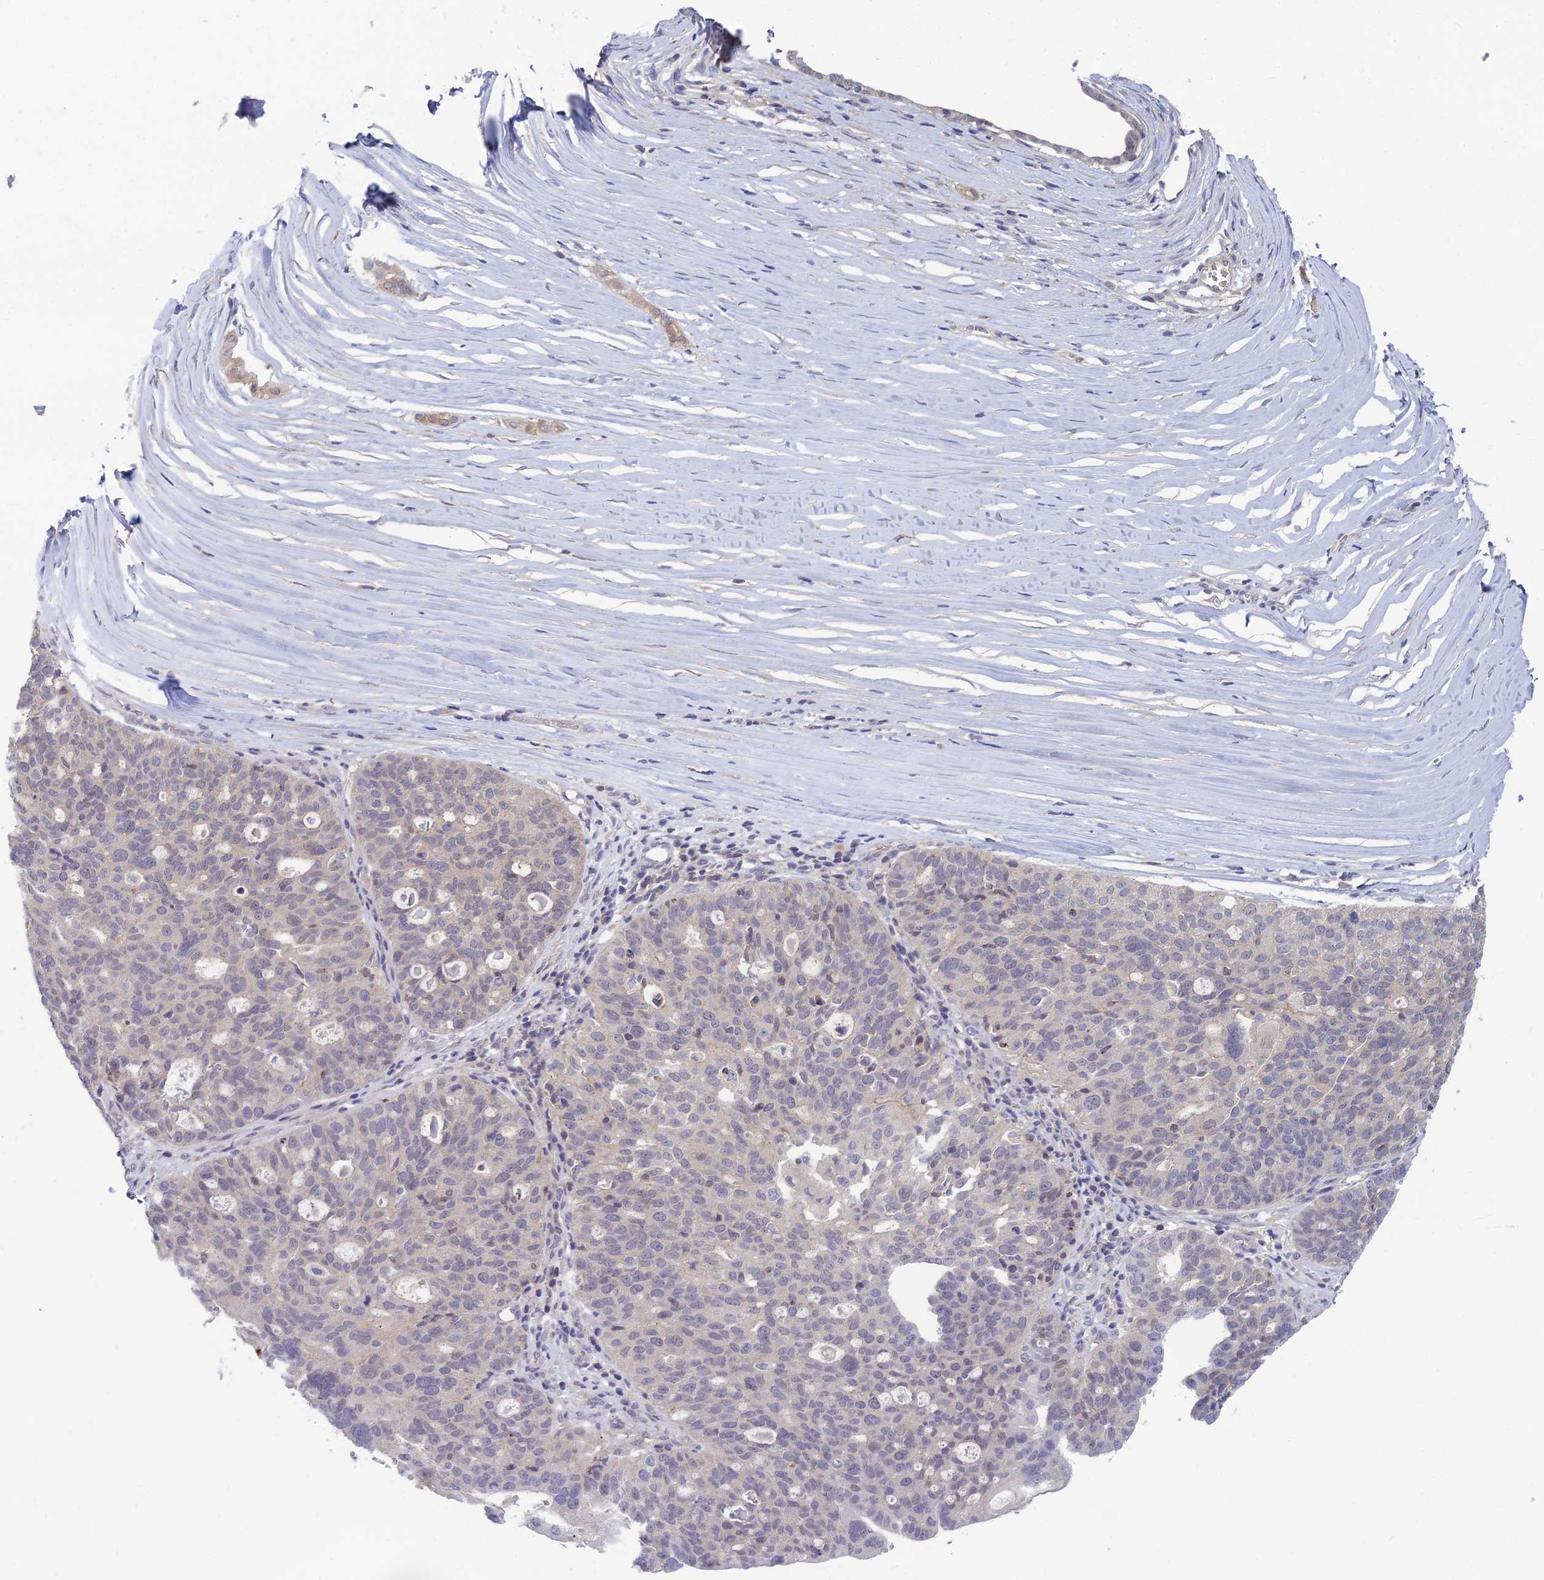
{"staining": {"intensity": "negative", "quantity": "none", "location": "none"}, "tissue": "ovarian cancer", "cell_type": "Tumor cells", "image_type": "cancer", "snomed": [{"axis": "morphology", "description": "Cystadenocarcinoma, serous, NOS"}, {"axis": "topography", "description": "Ovary"}], "caption": "Immunohistochemical staining of human ovarian cancer displays no significant expression in tumor cells.", "gene": "OPA3", "patient": {"sex": "female", "age": 59}}